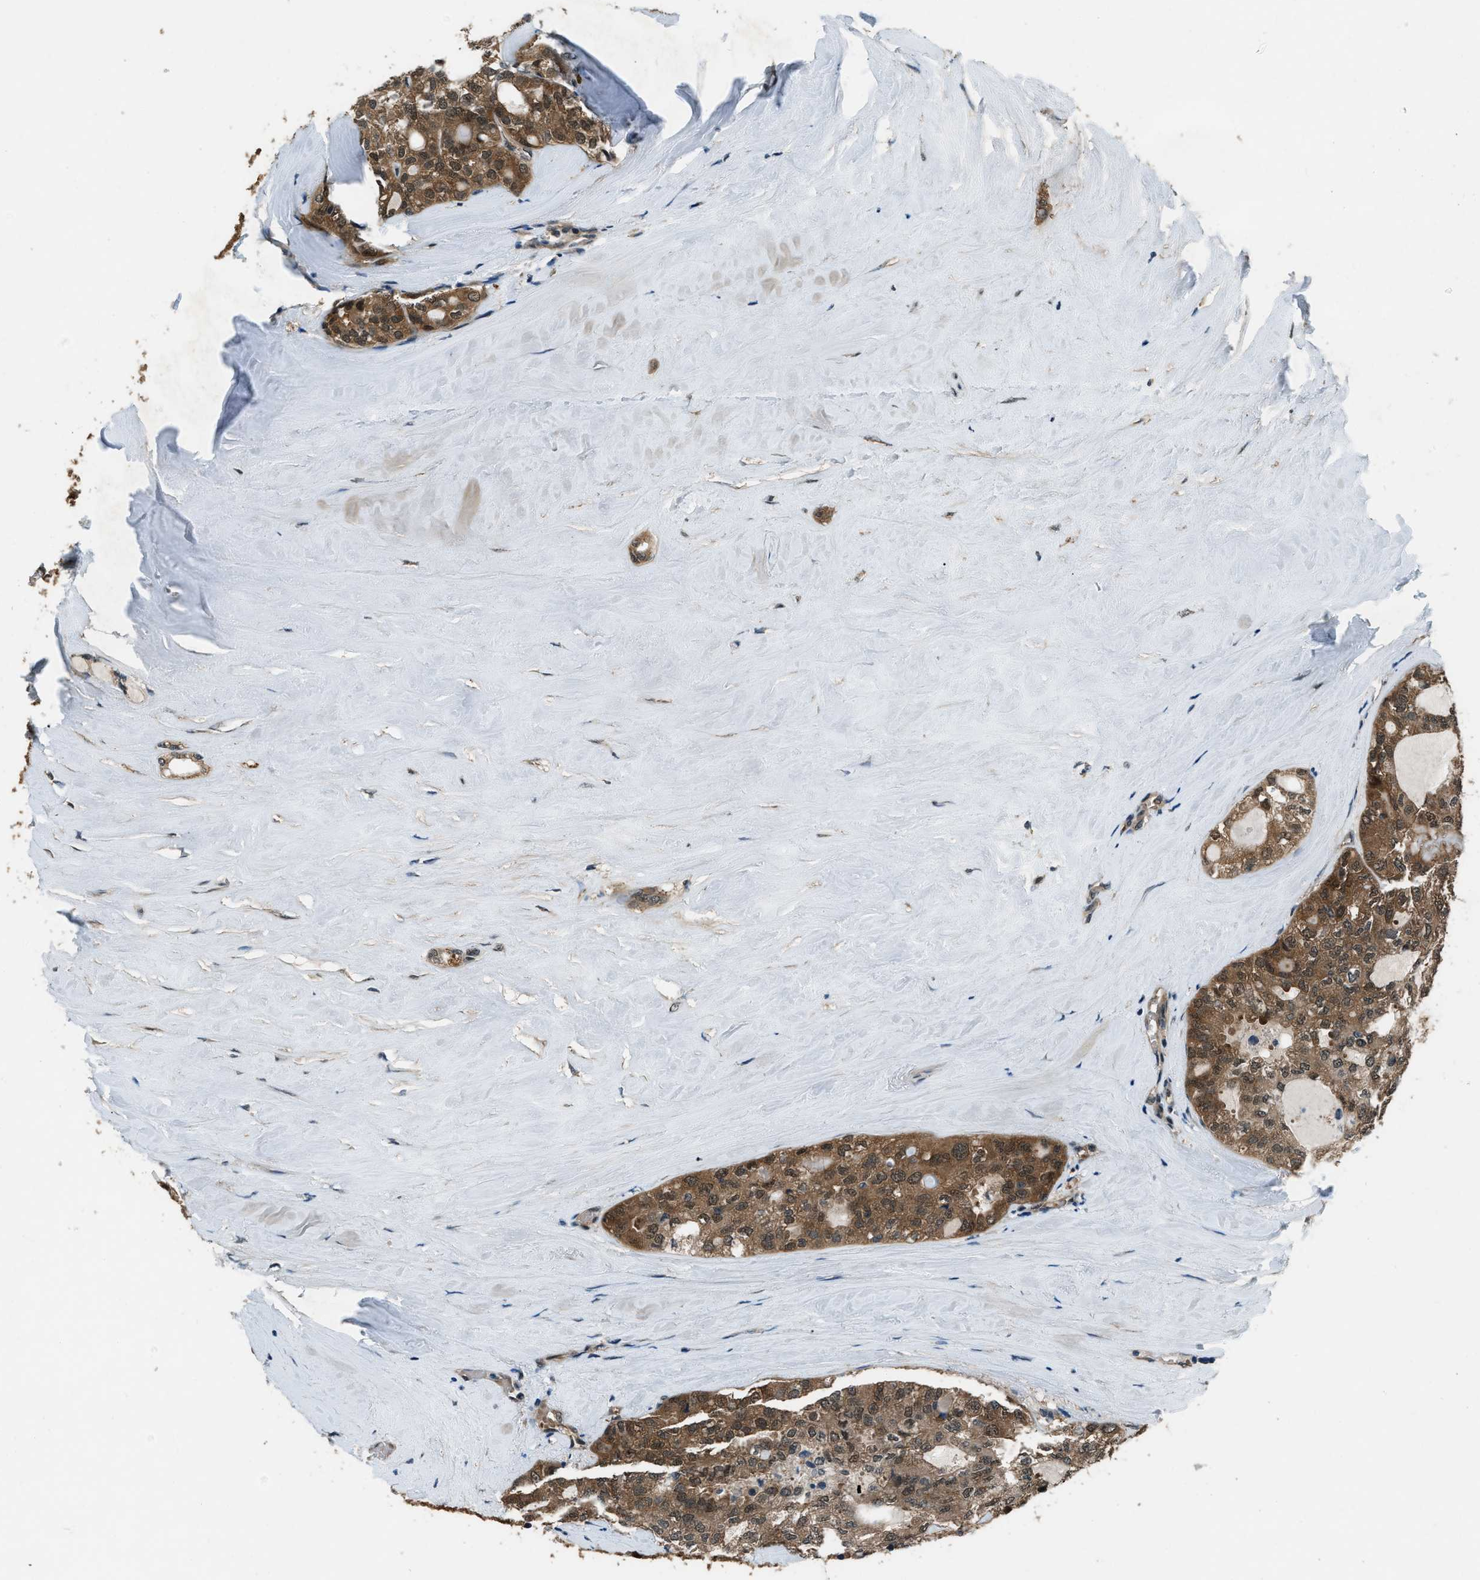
{"staining": {"intensity": "moderate", "quantity": ">75%", "location": "cytoplasmic/membranous,nuclear"}, "tissue": "thyroid cancer", "cell_type": "Tumor cells", "image_type": "cancer", "snomed": [{"axis": "morphology", "description": "Follicular adenoma carcinoma, NOS"}, {"axis": "topography", "description": "Thyroid gland"}], "caption": "IHC histopathology image of neoplastic tissue: follicular adenoma carcinoma (thyroid) stained using IHC displays medium levels of moderate protein expression localized specifically in the cytoplasmic/membranous and nuclear of tumor cells, appearing as a cytoplasmic/membranous and nuclear brown color.", "gene": "NUDCD3", "patient": {"sex": "male", "age": 75}}